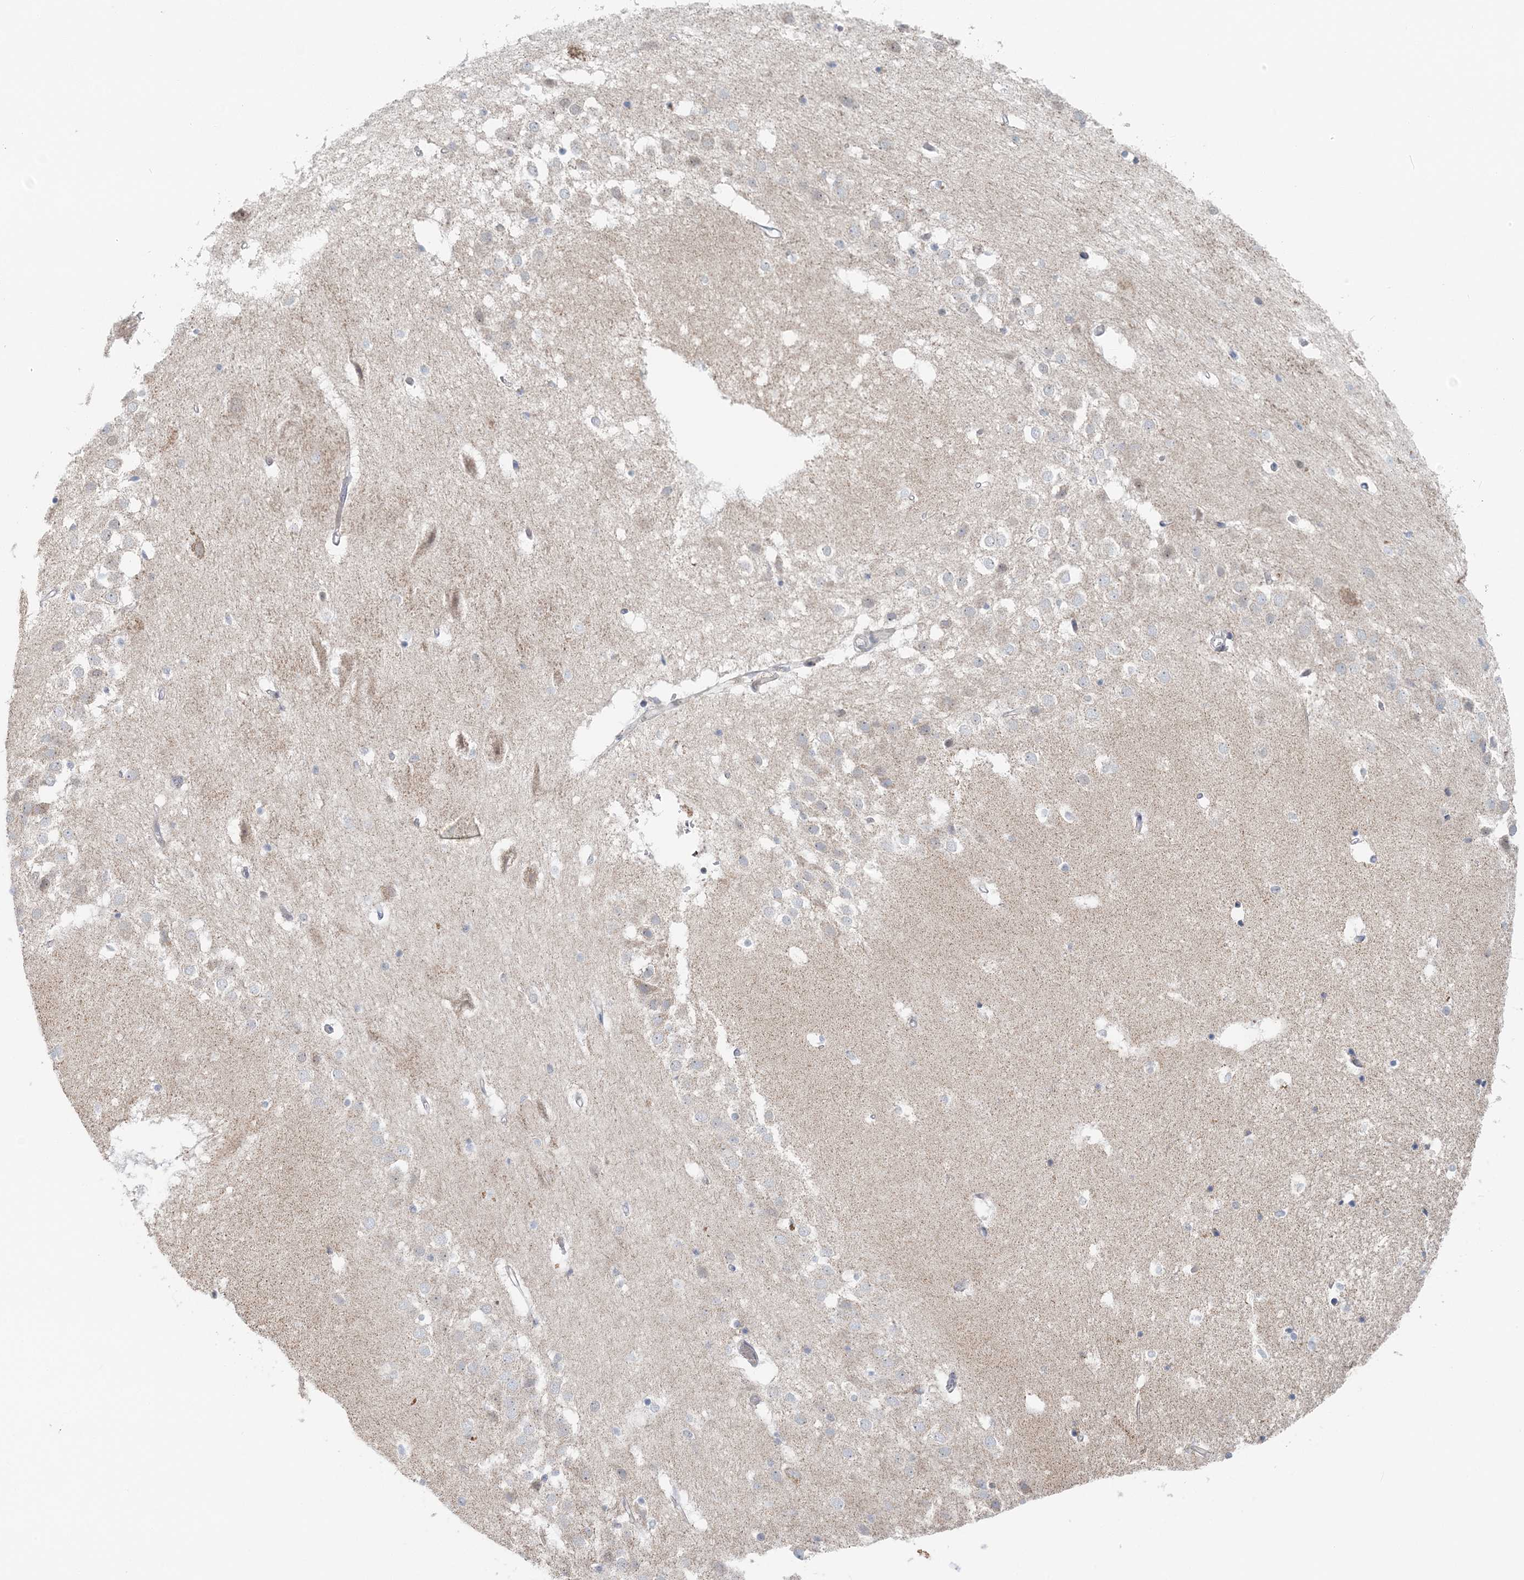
{"staining": {"intensity": "negative", "quantity": "none", "location": "none"}, "tissue": "hippocampus", "cell_type": "Glial cells", "image_type": "normal", "snomed": [{"axis": "morphology", "description": "Normal tissue, NOS"}, {"axis": "topography", "description": "Hippocampus"}], "caption": "IHC image of normal hippocampus stained for a protein (brown), which exhibits no expression in glial cells.", "gene": "RNF150", "patient": {"sex": "female", "age": 52}}